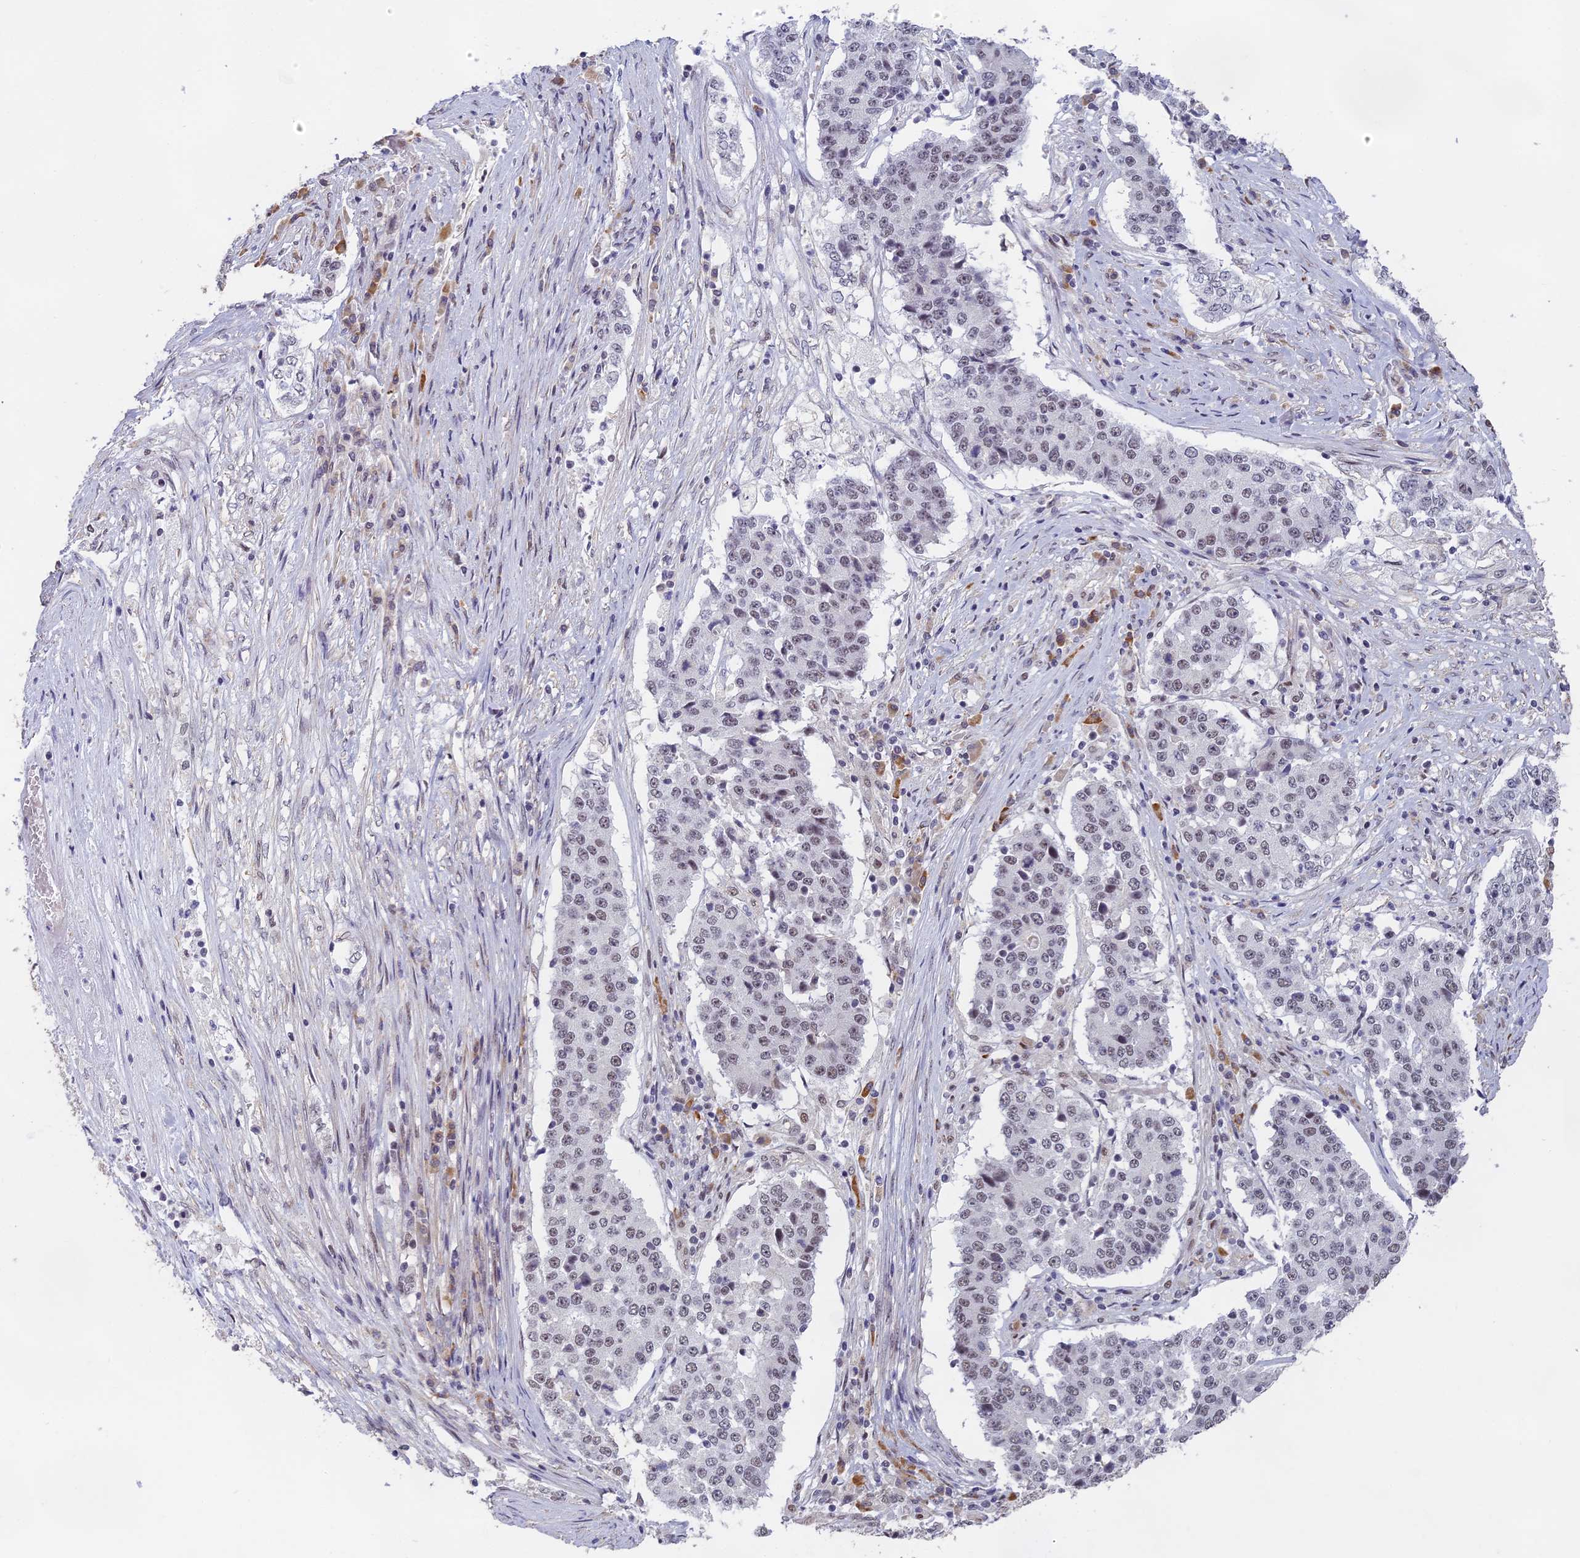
{"staining": {"intensity": "negative", "quantity": "none", "location": "none"}, "tissue": "stomach cancer", "cell_type": "Tumor cells", "image_type": "cancer", "snomed": [{"axis": "morphology", "description": "Adenocarcinoma, NOS"}, {"axis": "topography", "description": "Stomach"}], "caption": "Immunohistochemical staining of human adenocarcinoma (stomach) demonstrates no significant expression in tumor cells.", "gene": "MORF4L1", "patient": {"sex": "male", "age": 59}}